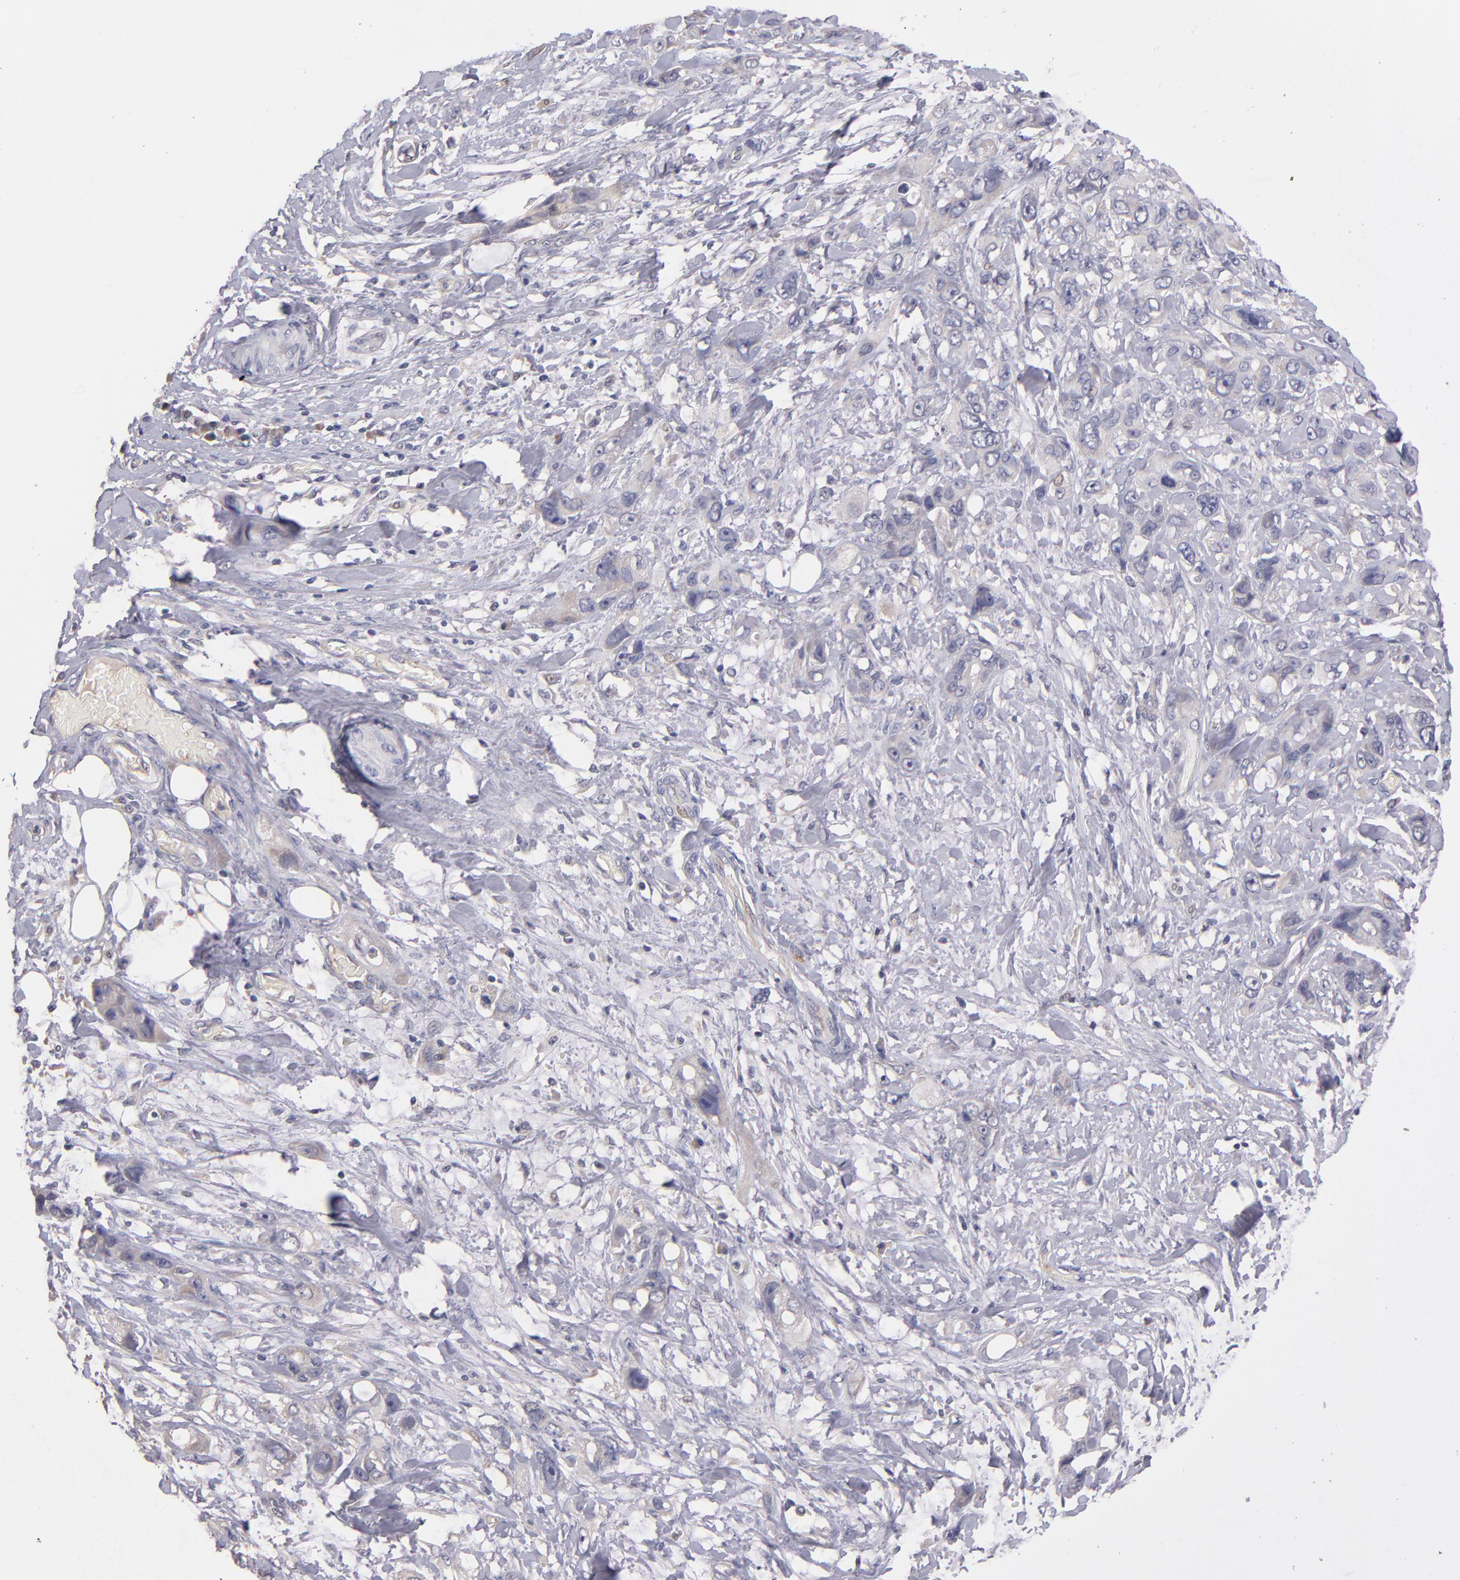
{"staining": {"intensity": "negative", "quantity": "none", "location": "none"}, "tissue": "stomach cancer", "cell_type": "Tumor cells", "image_type": "cancer", "snomed": [{"axis": "morphology", "description": "Adenocarcinoma, NOS"}, {"axis": "topography", "description": "Stomach, upper"}], "caption": "This is an immunohistochemistry photomicrograph of stomach adenocarcinoma. There is no expression in tumor cells.", "gene": "GNAZ", "patient": {"sex": "male", "age": 47}}